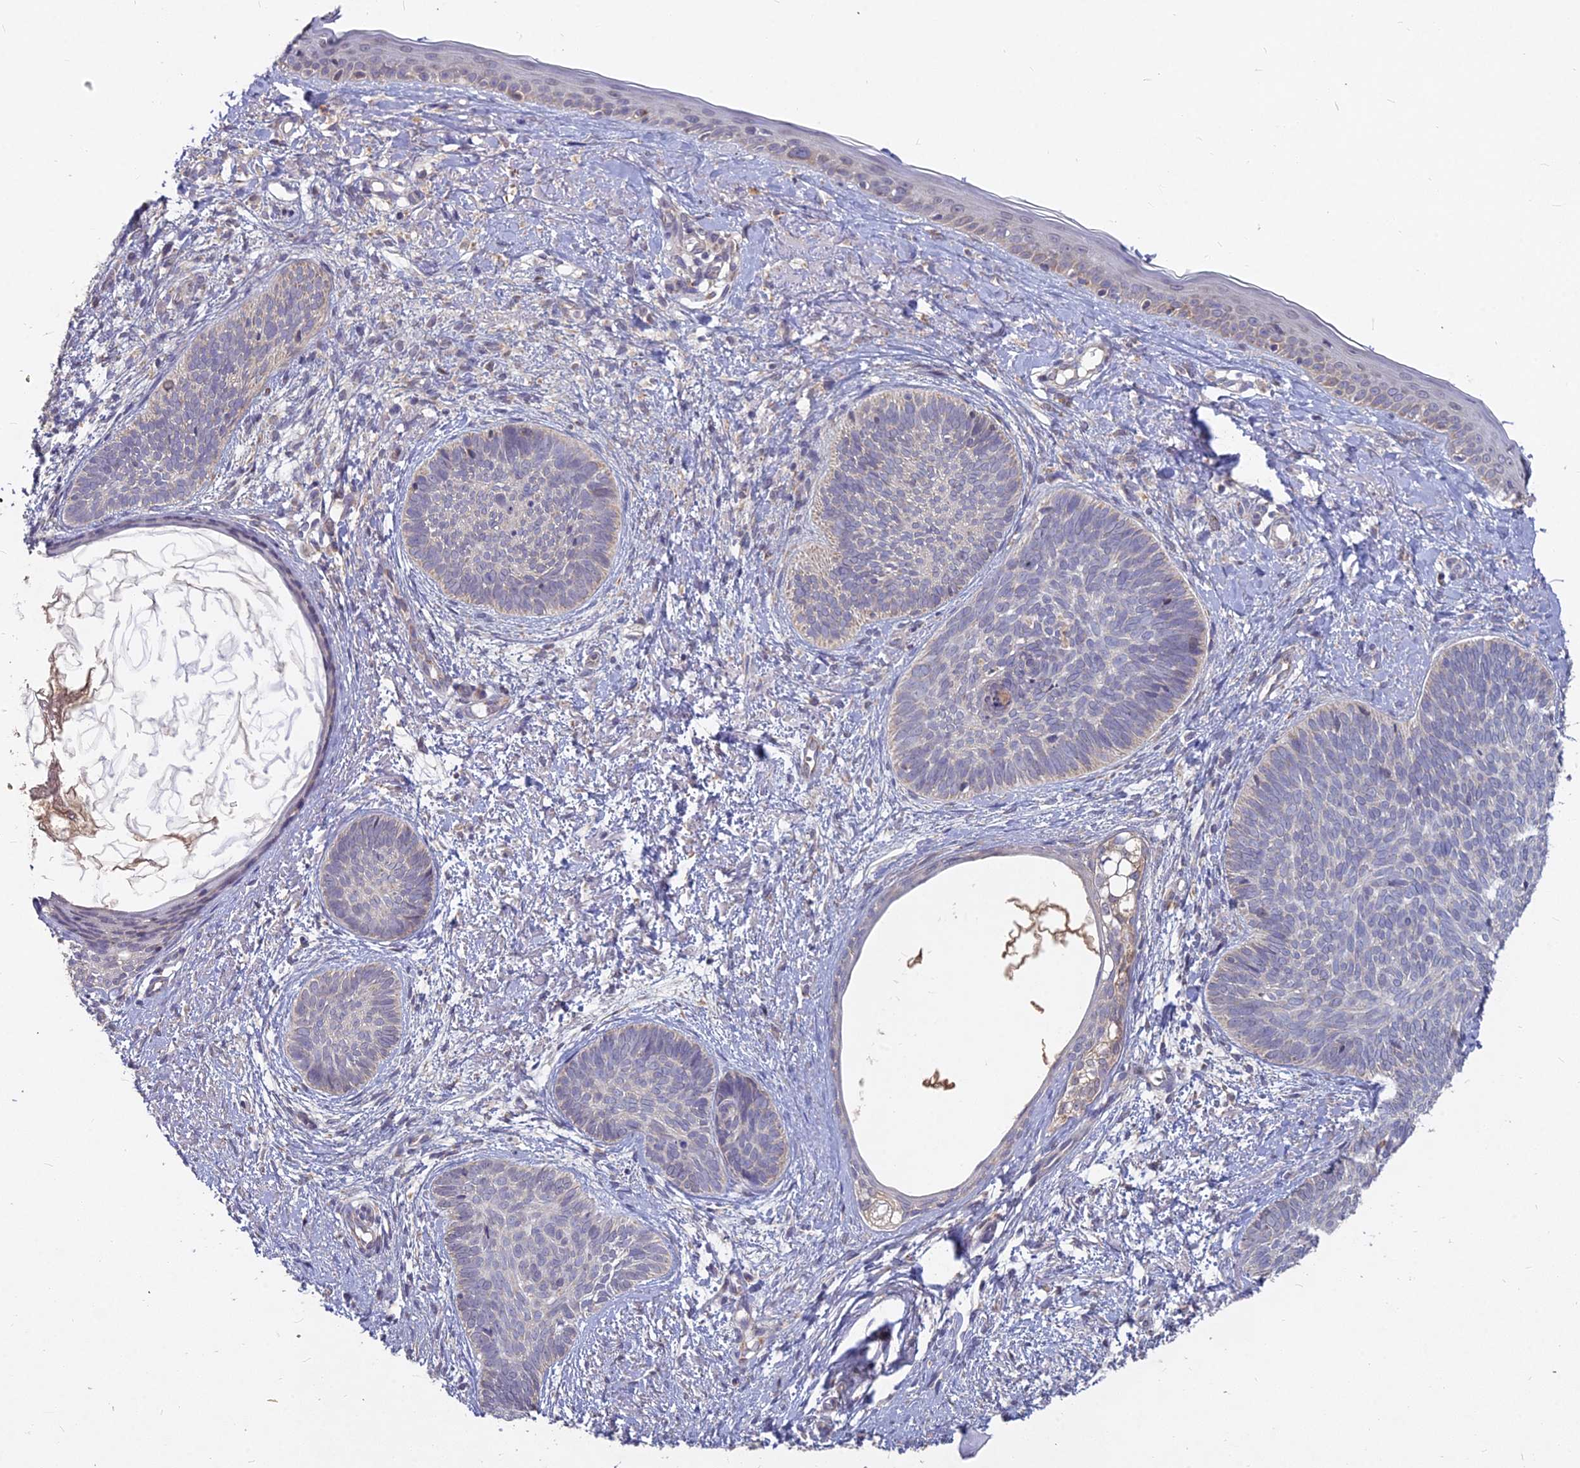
{"staining": {"intensity": "negative", "quantity": "none", "location": "none"}, "tissue": "skin cancer", "cell_type": "Tumor cells", "image_type": "cancer", "snomed": [{"axis": "morphology", "description": "Basal cell carcinoma"}, {"axis": "topography", "description": "Skin"}], "caption": "Tumor cells are negative for brown protein staining in skin cancer (basal cell carcinoma).", "gene": "MICU2", "patient": {"sex": "female", "age": 81}}